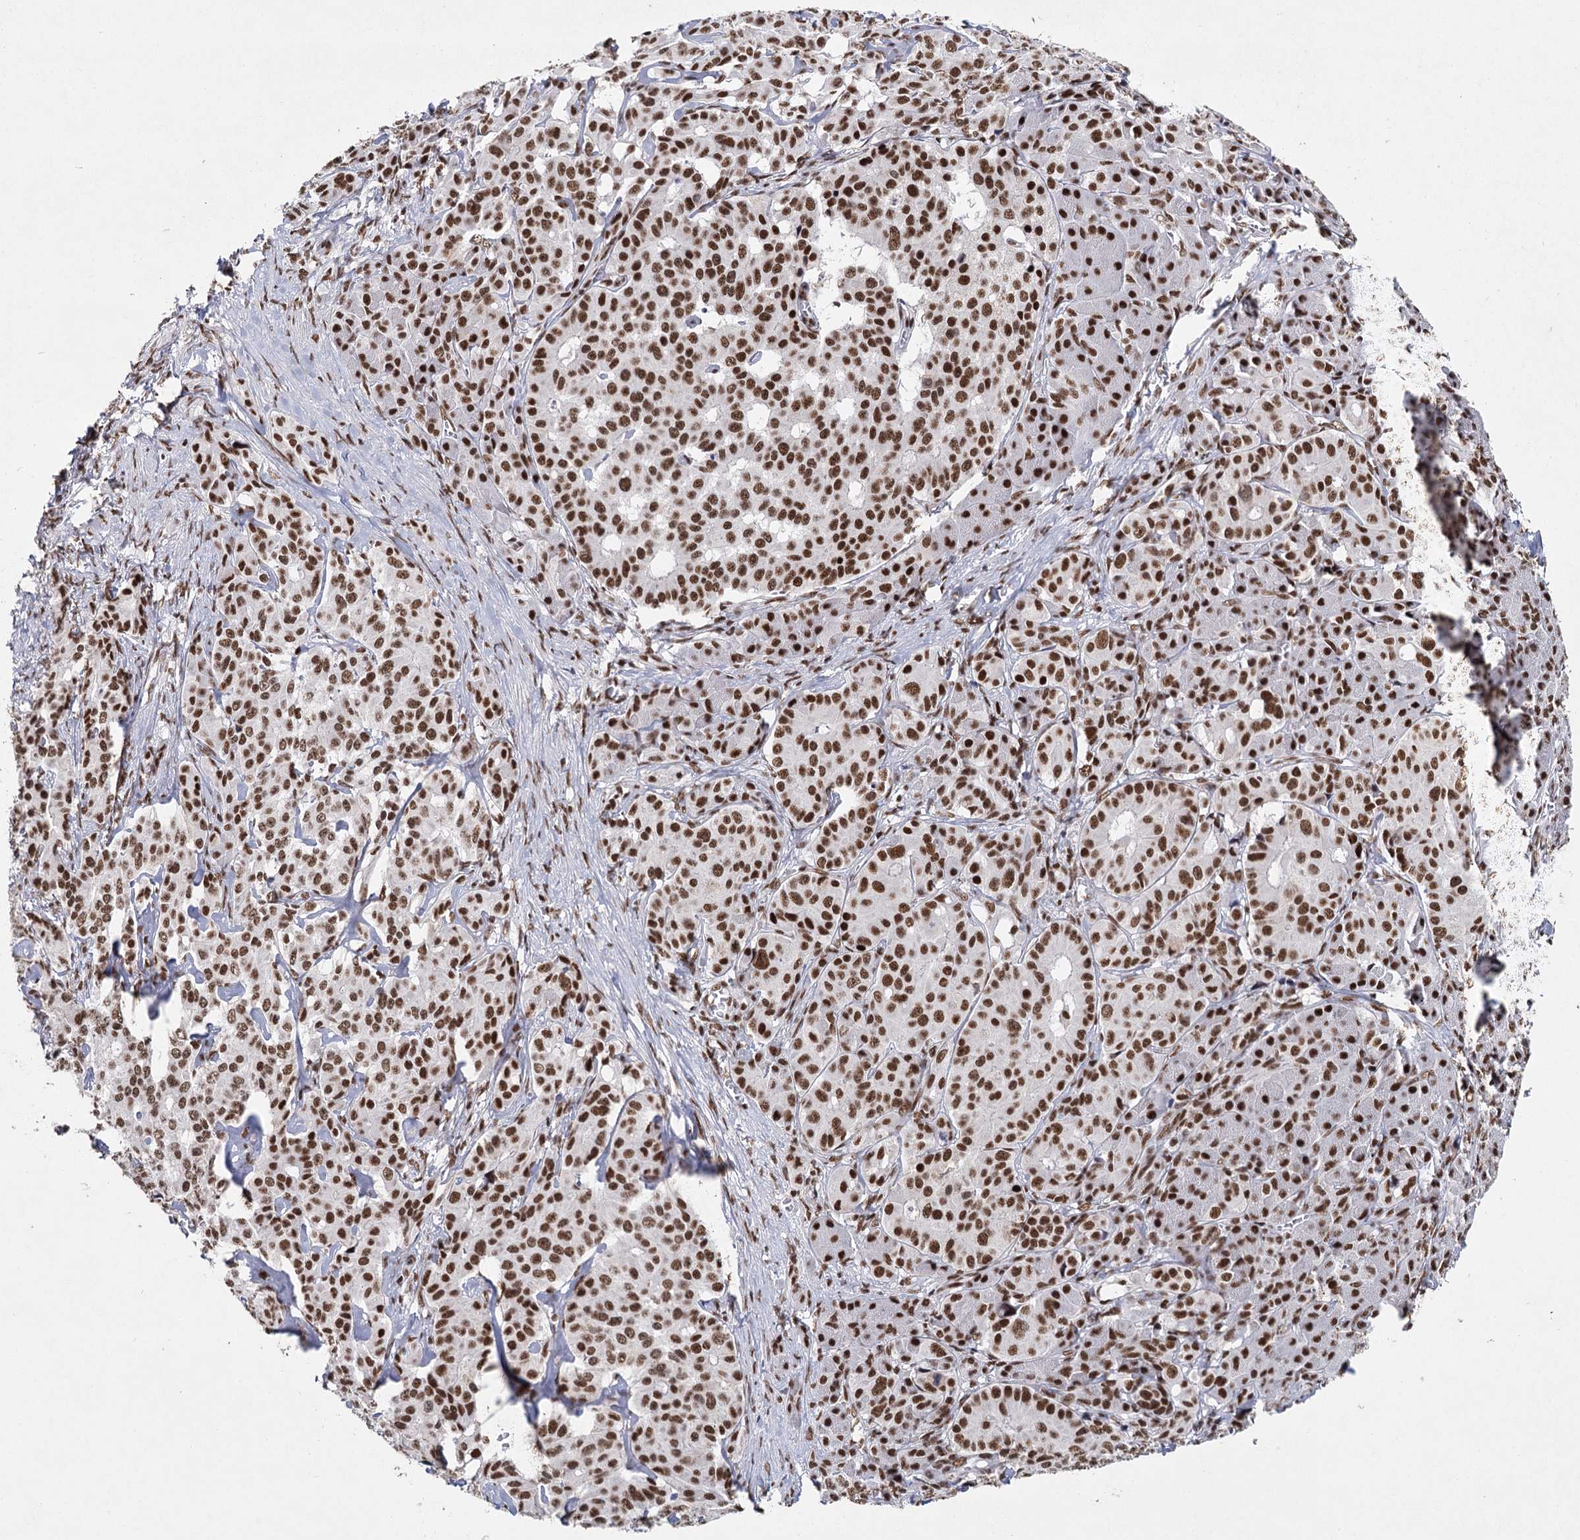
{"staining": {"intensity": "moderate", "quantity": ">75%", "location": "nuclear"}, "tissue": "pancreatic cancer", "cell_type": "Tumor cells", "image_type": "cancer", "snomed": [{"axis": "morphology", "description": "Adenocarcinoma, NOS"}, {"axis": "topography", "description": "Pancreas"}], "caption": "Immunohistochemical staining of human pancreatic adenocarcinoma displays moderate nuclear protein staining in approximately >75% of tumor cells.", "gene": "SCAF8", "patient": {"sex": "female", "age": 74}}